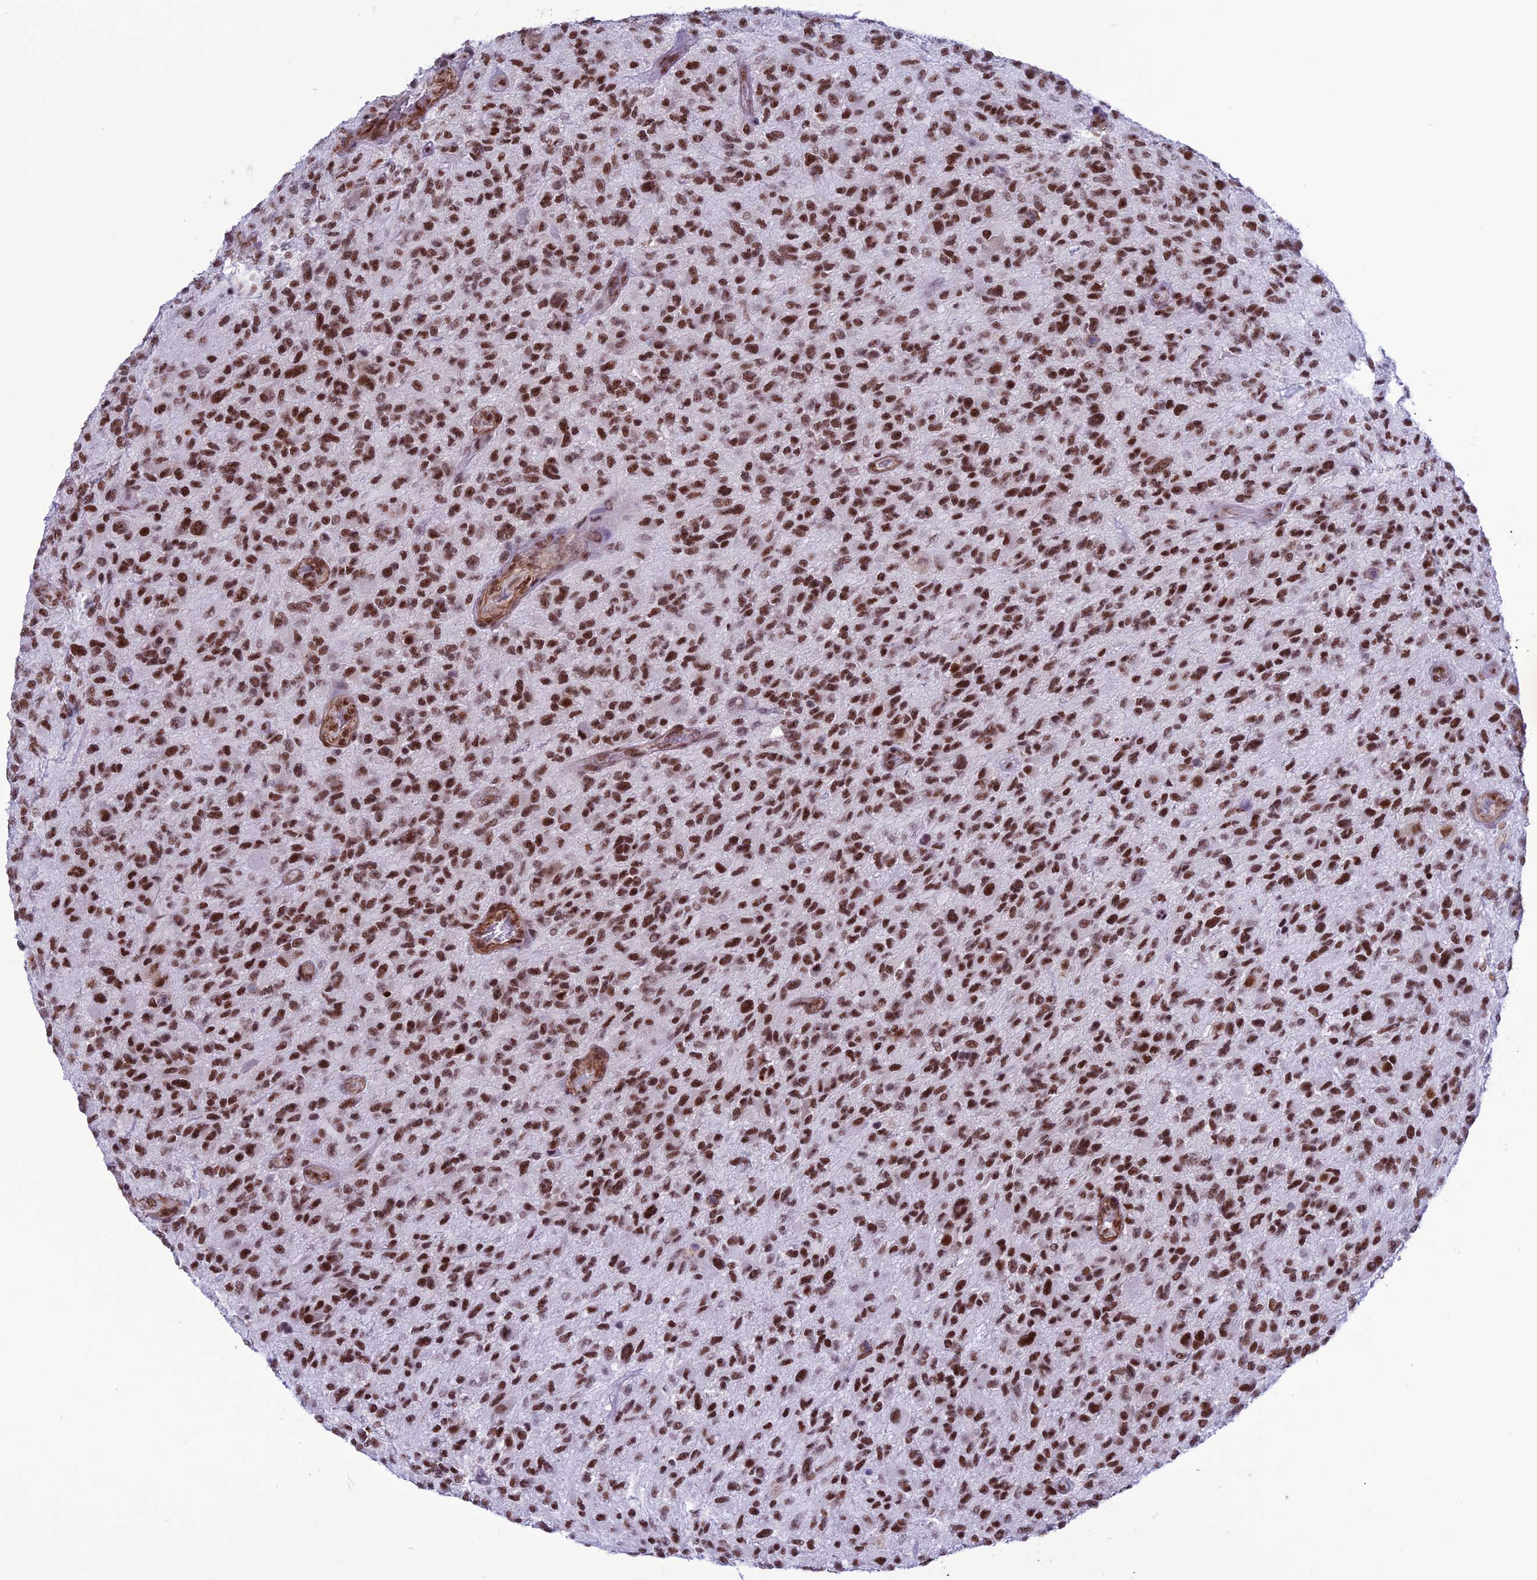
{"staining": {"intensity": "moderate", "quantity": ">75%", "location": "nuclear"}, "tissue": "glioma", "cell_type": "Tumor cells", "image_type": "cancer", "snomed": [{"axis": "morphology", "description": "Glioma, malignant, High grade"}, {"axis": "topography", "description": "Brain"}], "caption": "Malignant glioma (high-grade) stained with IHC shows moderate nuclear positivity in about >75% of tumor cells.", "gene": "U2AF1", "patient": {"sex": "male", "age": 47}}